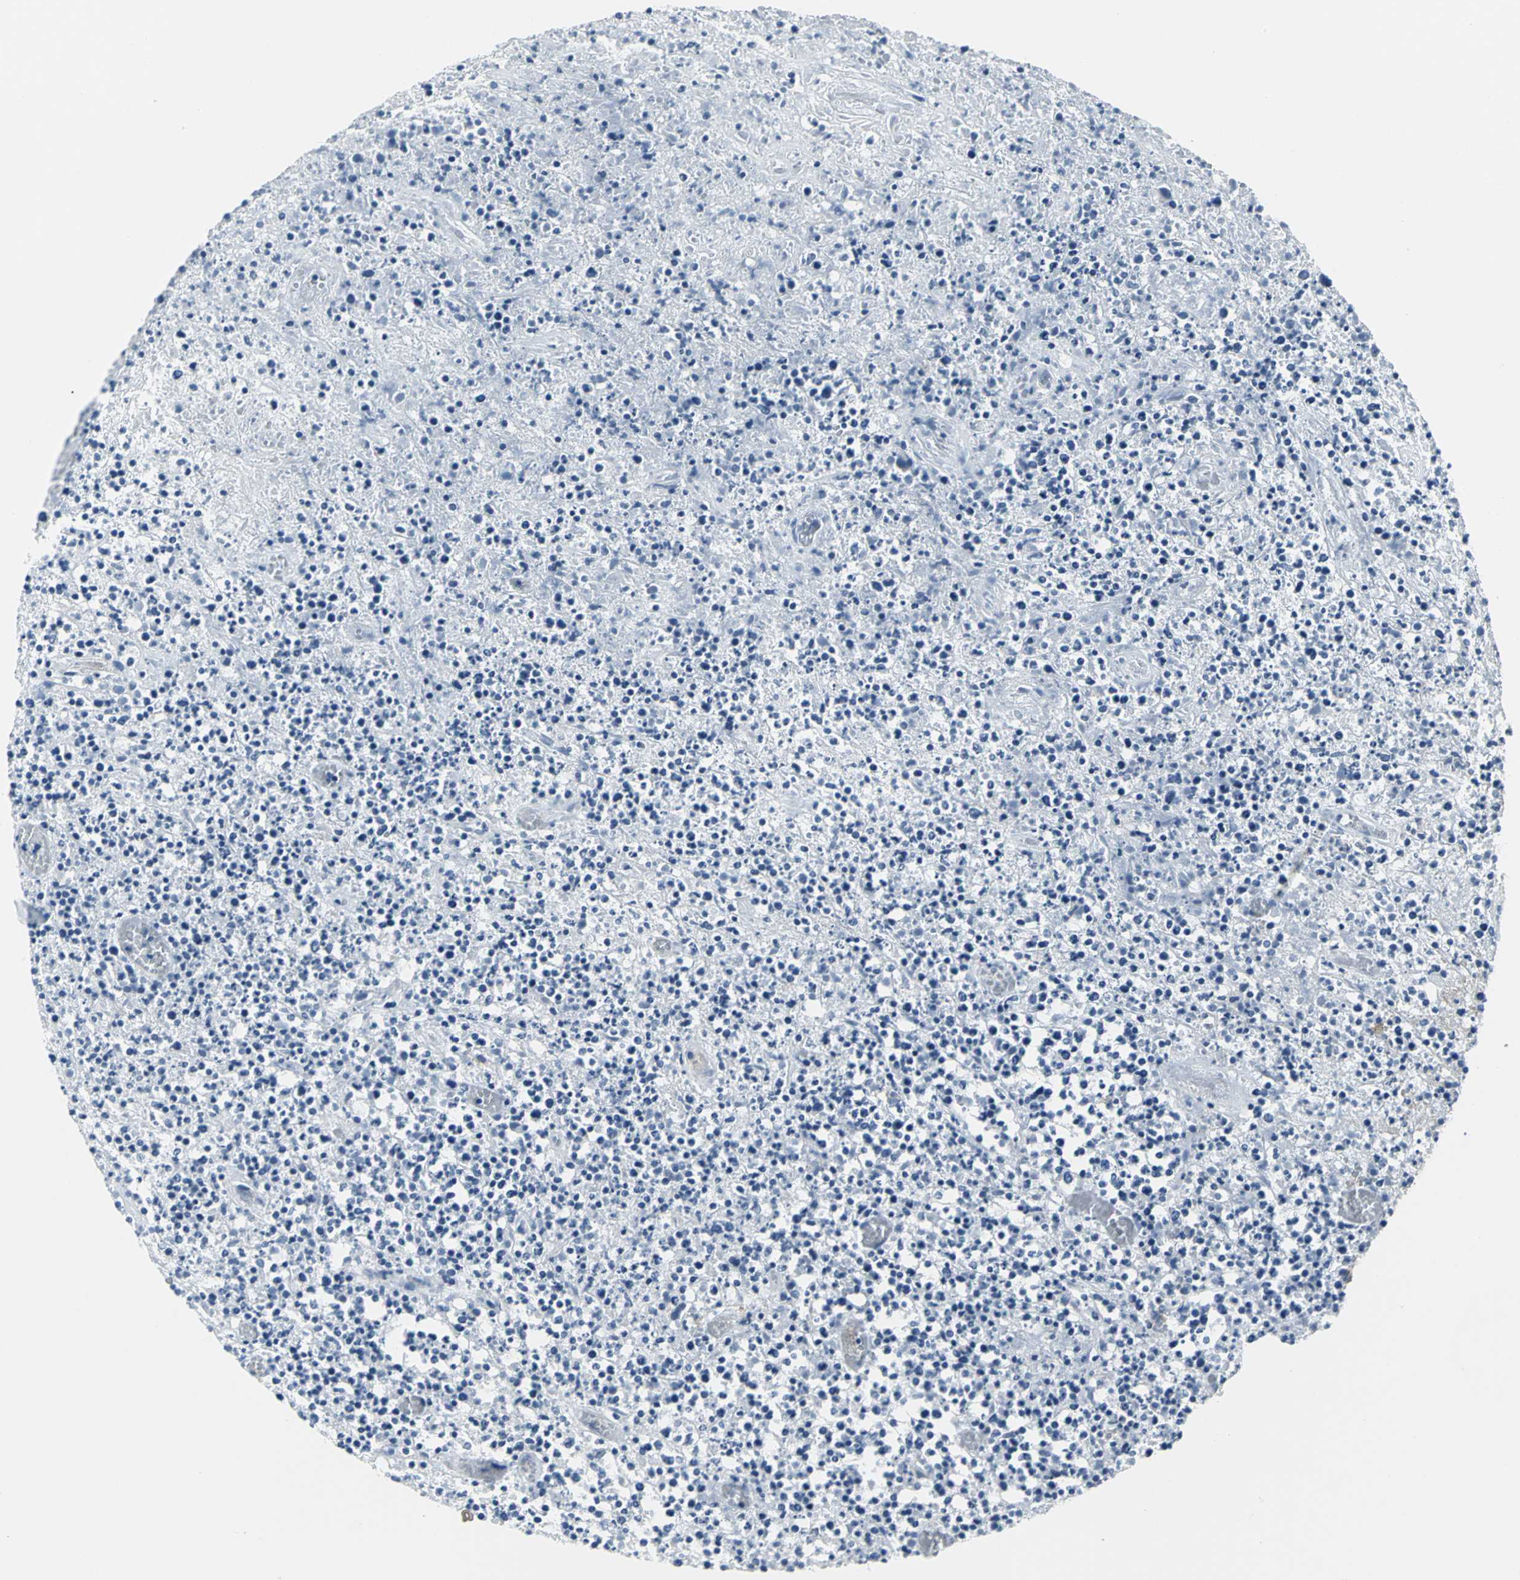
{"staining": {"intensity": "negative", "quantity": "none", "location": "none"}, "tissue": "lymphoma", "cell_type": "Tumor cells", "image_type": "cancer", "snomed": [{"axis": "morphology", "description": "Malignant lymphoma, non-Hodgkin's type, High grade"}, {"axis": "topography", "description": "Lymph node"}], "caption": "An image of lymphoma stained for a protein displays no brown staining in tumor cells.", "gene": "IQGAP2", "patient": {"sex": "female", "age": 84}}